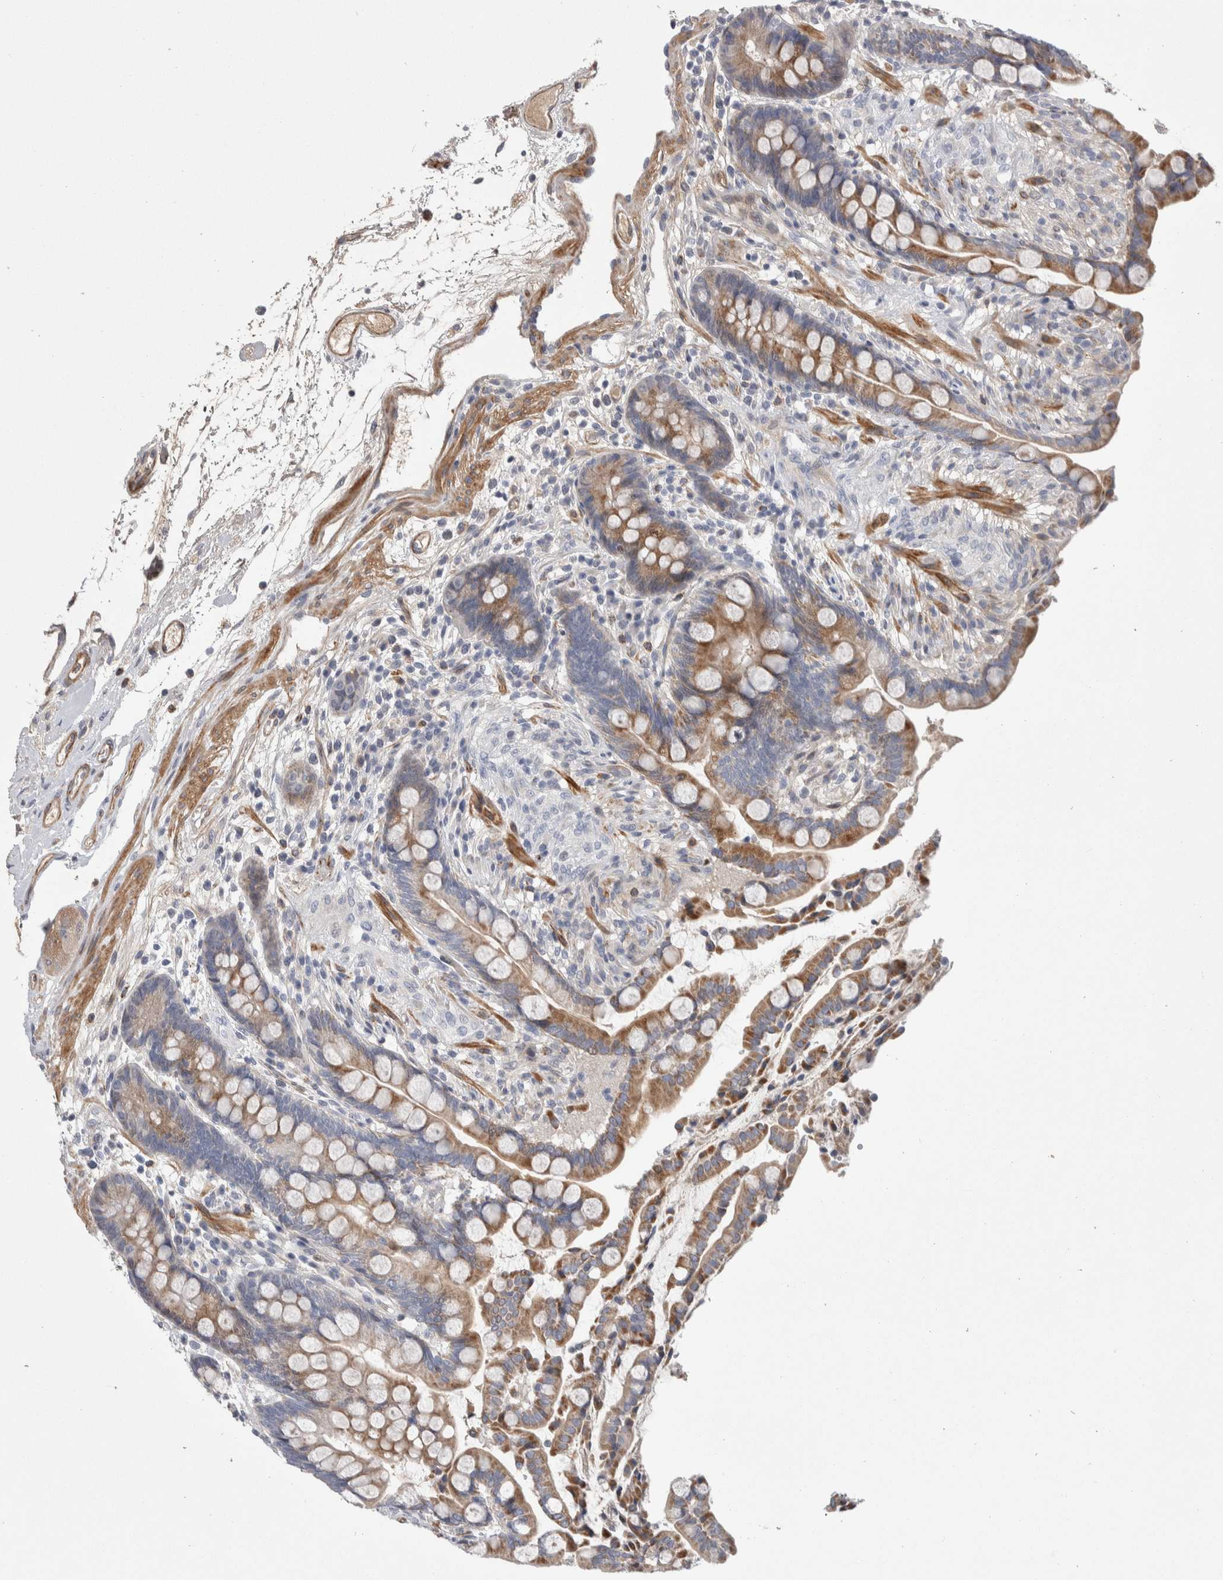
{"staining": {"intensity": "moderate", "quantity": ">75%", "location": "cytoplasmic/membranous"}, "tissue": "colon", "cell_type": "Endothelial cells", "image_type": "normal", "snomed": [{"axis": "morphology", "description": "Normal tissue, NOS"}, {"axis": "topography", "description": "Colon"}], "caption": "This is a photomicrograph of IHC staining of normal colon, which shows moderate expression in the cytoplasmic/membranous of endothelial cells.", "gene": "PSMG3", "patient": {"sex": "male", "age": 73}}